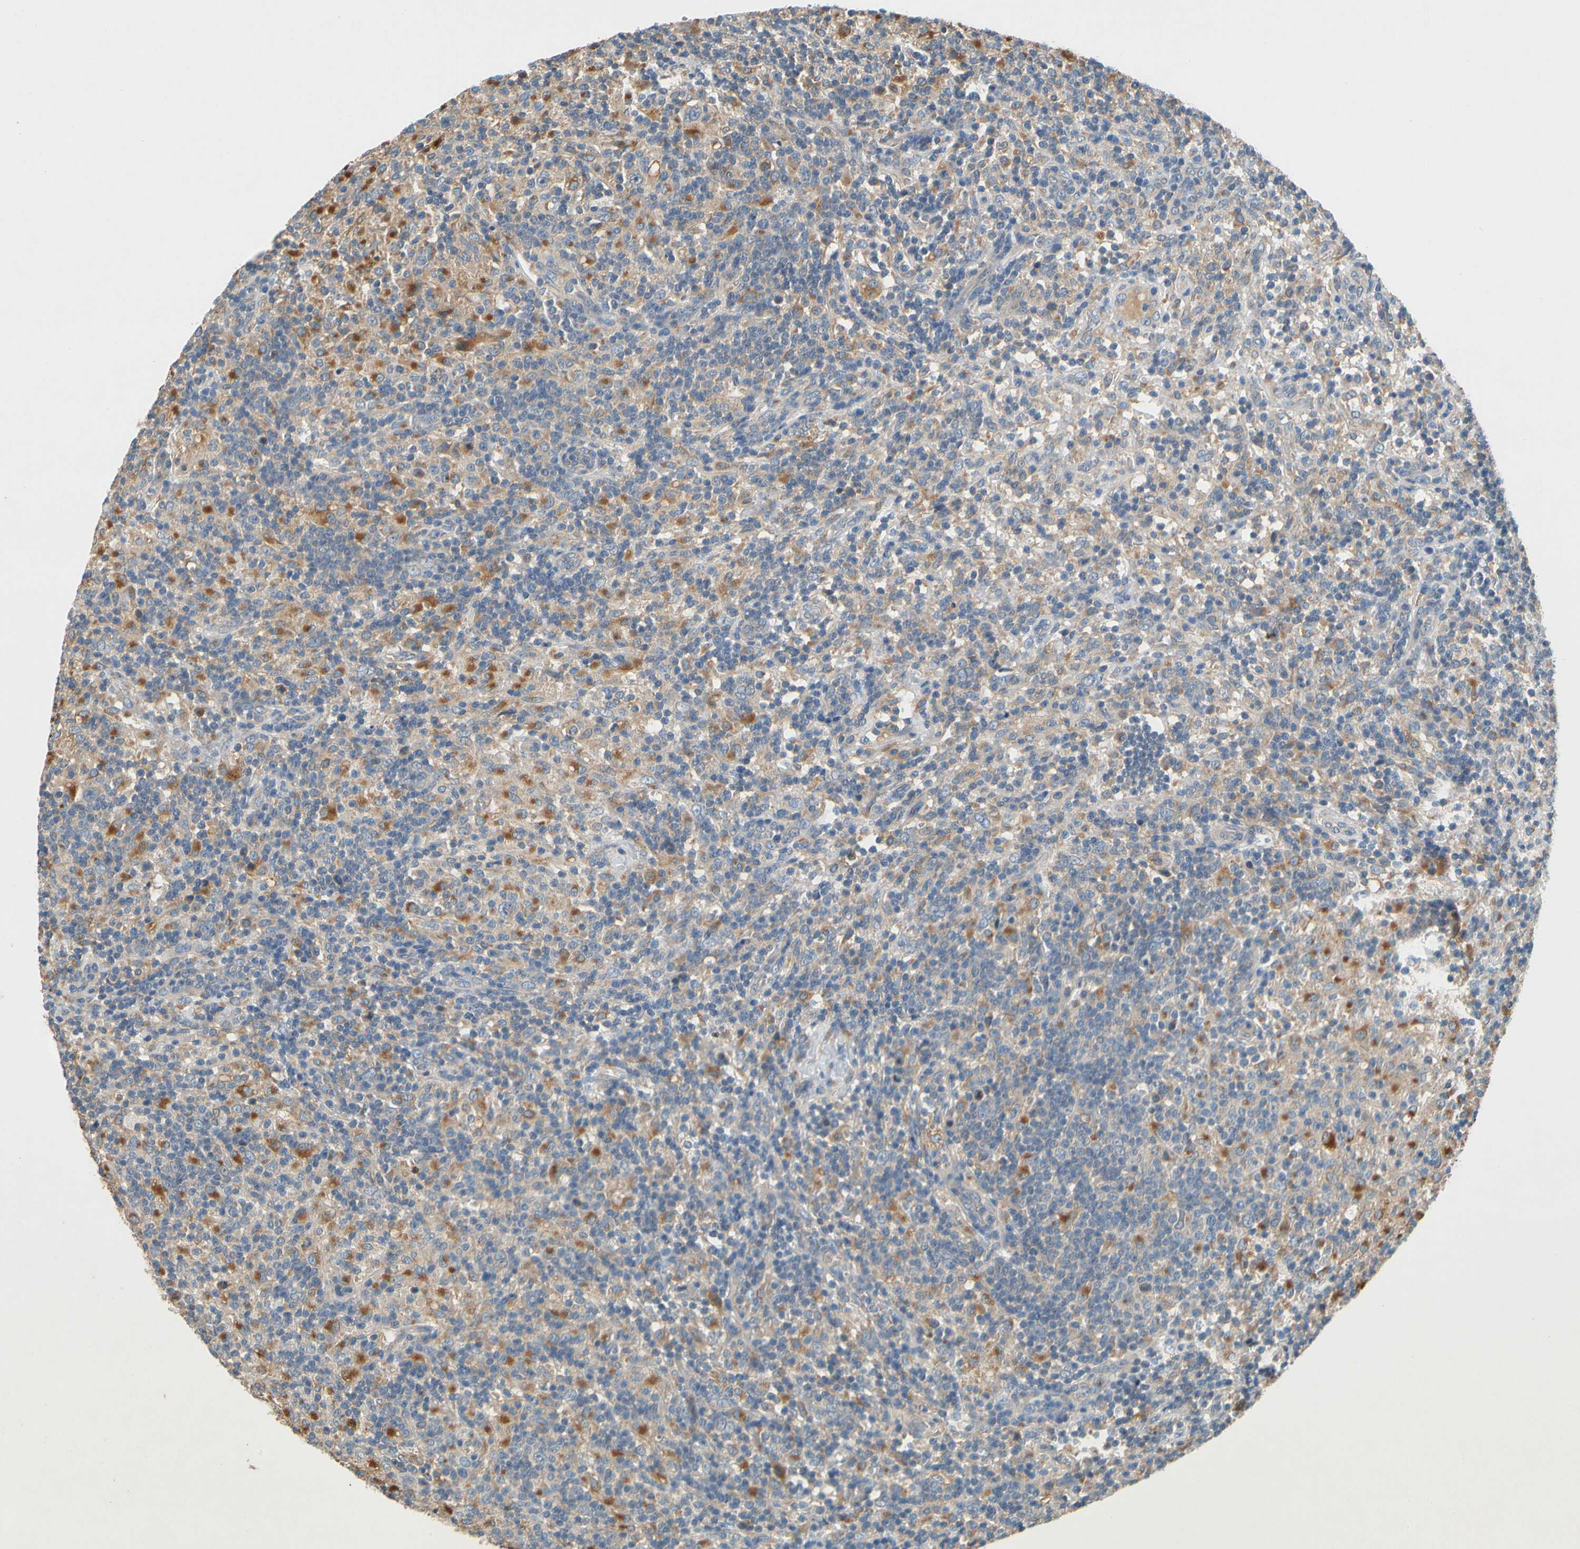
{"staining": {"intensity": "moderate", "quantity": "<25%", "location": "cytoplasmic/membranous"}, "tissue": "lymphoma", "cell_type": "Tumor cells", "image_type": "cancer", "snomed": [{"axis": "morphology", "description": "Hodgkin's disease, NOS"}, {"axis": "topography", "description": "Lymph node"}], "caption": "Tumor cells show moderate cytoplasmic/membranous expression in approximately <25% of cells in lymphoma. (Stains: DAB in brown, nuclei in blue, Microscopy: brightfield microscopy at high magnification).", "gene": "USP46", "patient": {"sex": "male", "age": 70}}